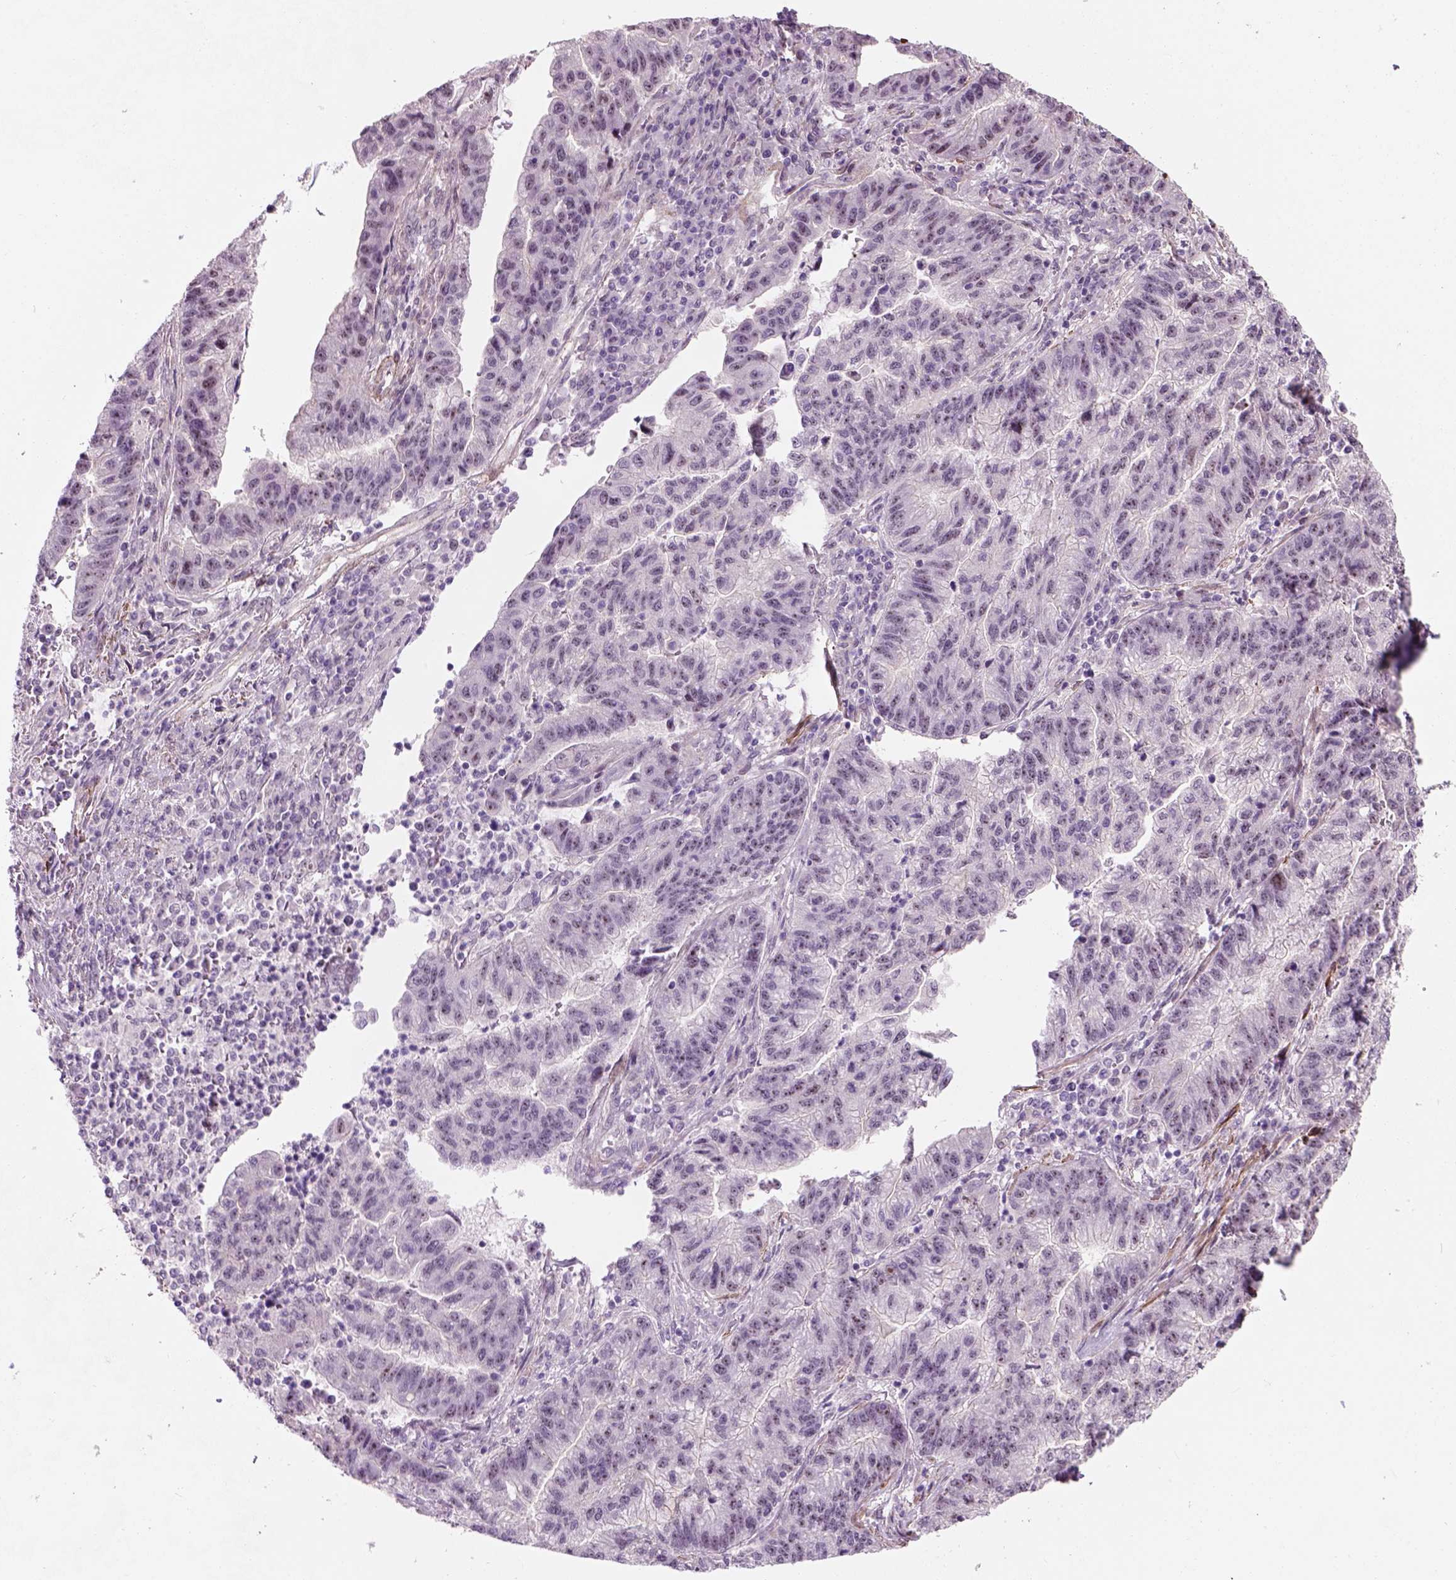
{"staining": {"intensity": "weak", "quantity": "25%-75%", "location": "nuclear"}, "tissue": "stomach cancer", "cell_type": "Tumor cells", "image_type": "cancer", "snomed": [{"axis": "morphology", "description": "Adenocarcinoma, NOS"}, {"axis": "topography", "description": "Stomach"}], "caption": "Weak nuclear expression for a protein is present in about 25%-75% of tumor cells of adenocarcinoma (stomach) using IHC.", "gene": "RRS1", "patient": {"sex": "male", "age": 83}}